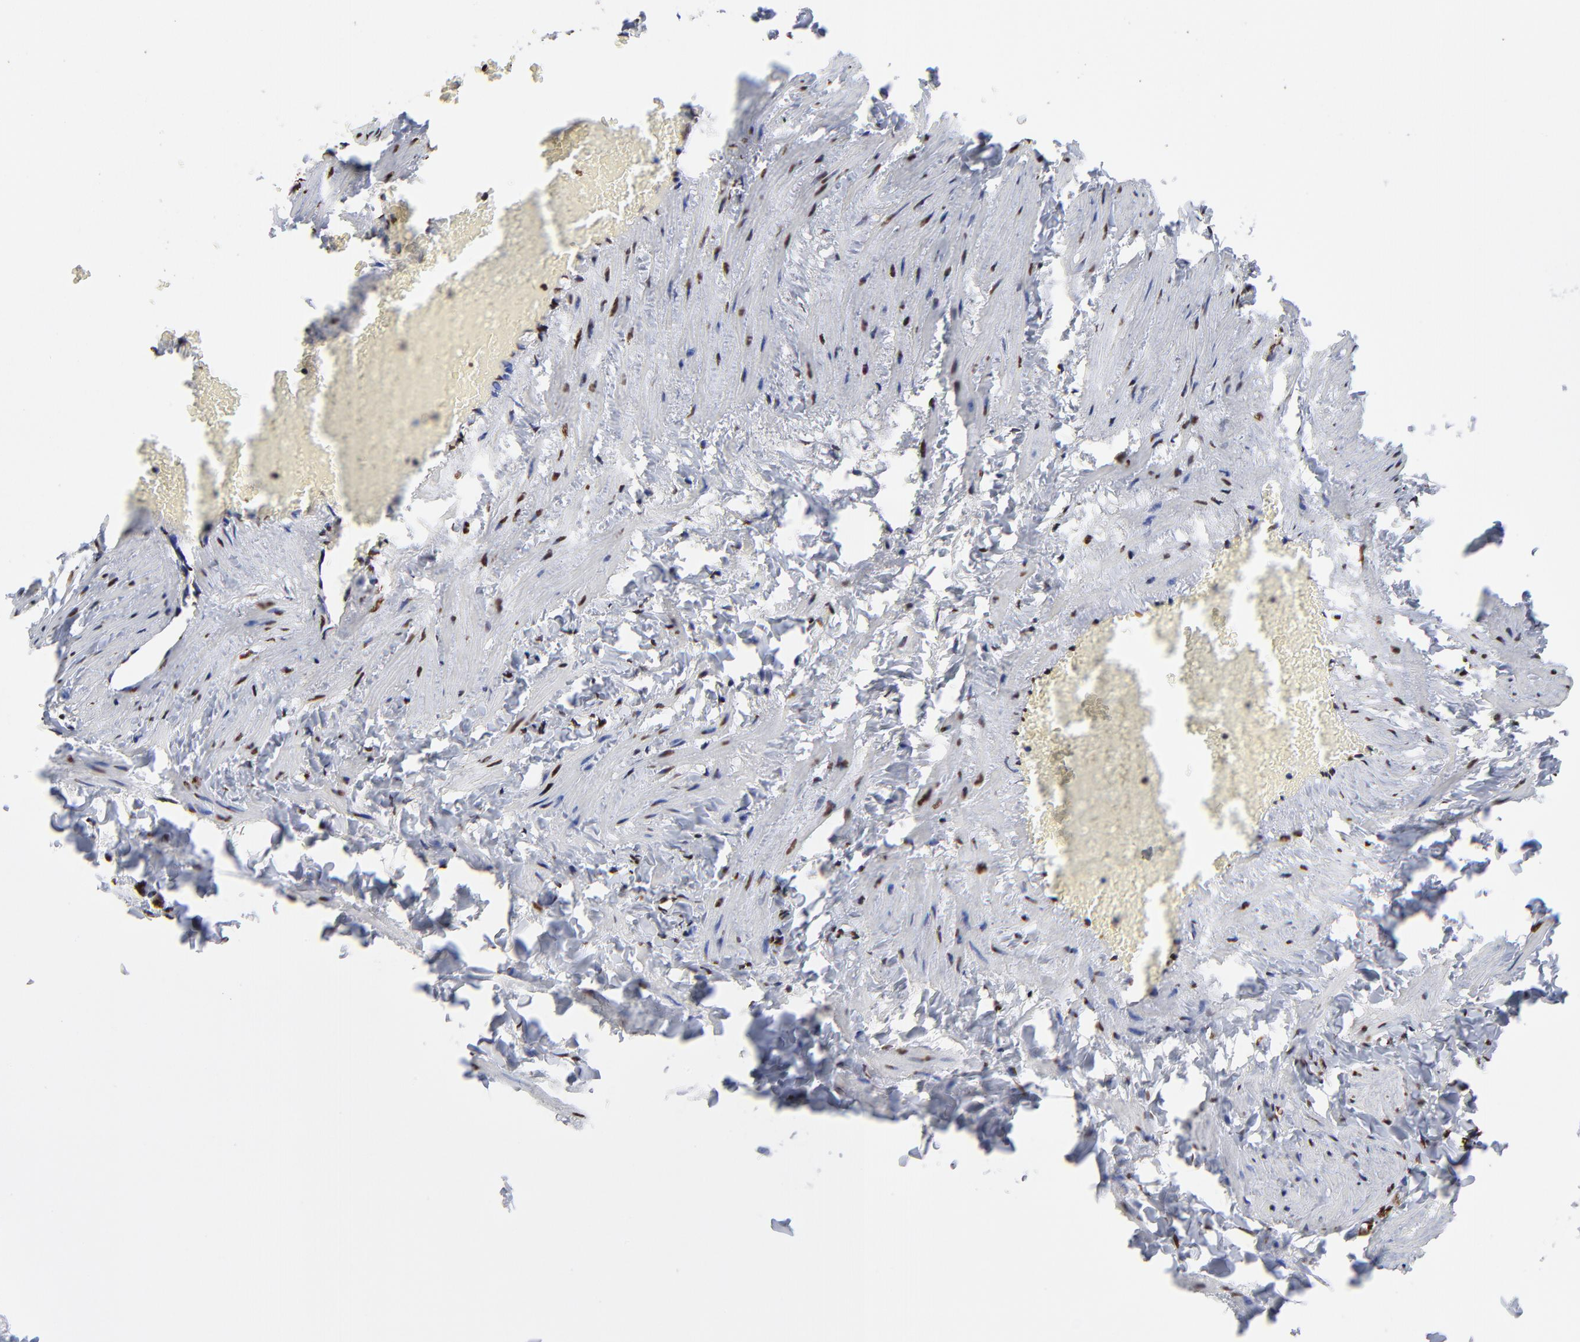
{"staining": {"intensity": "strong", "quantity": ">75%", "location": "nuclear"}, "tissue": "adipose tissue", "cell_type": "Adipocytes", "image_type": "normal", "snomed": [{"axis": "morphology", "description": "Normal tissue, NOS"}, {"axis": "topography", "description": "Vascular tissue"}], "caption": "Benign adipose tissue demonstrates strong nuclear expression in about >75% of adipocytes, visualized by immunohistochemistry.", "gene": "ZNF544", "patient": {"sex": "male", "age": 41}}